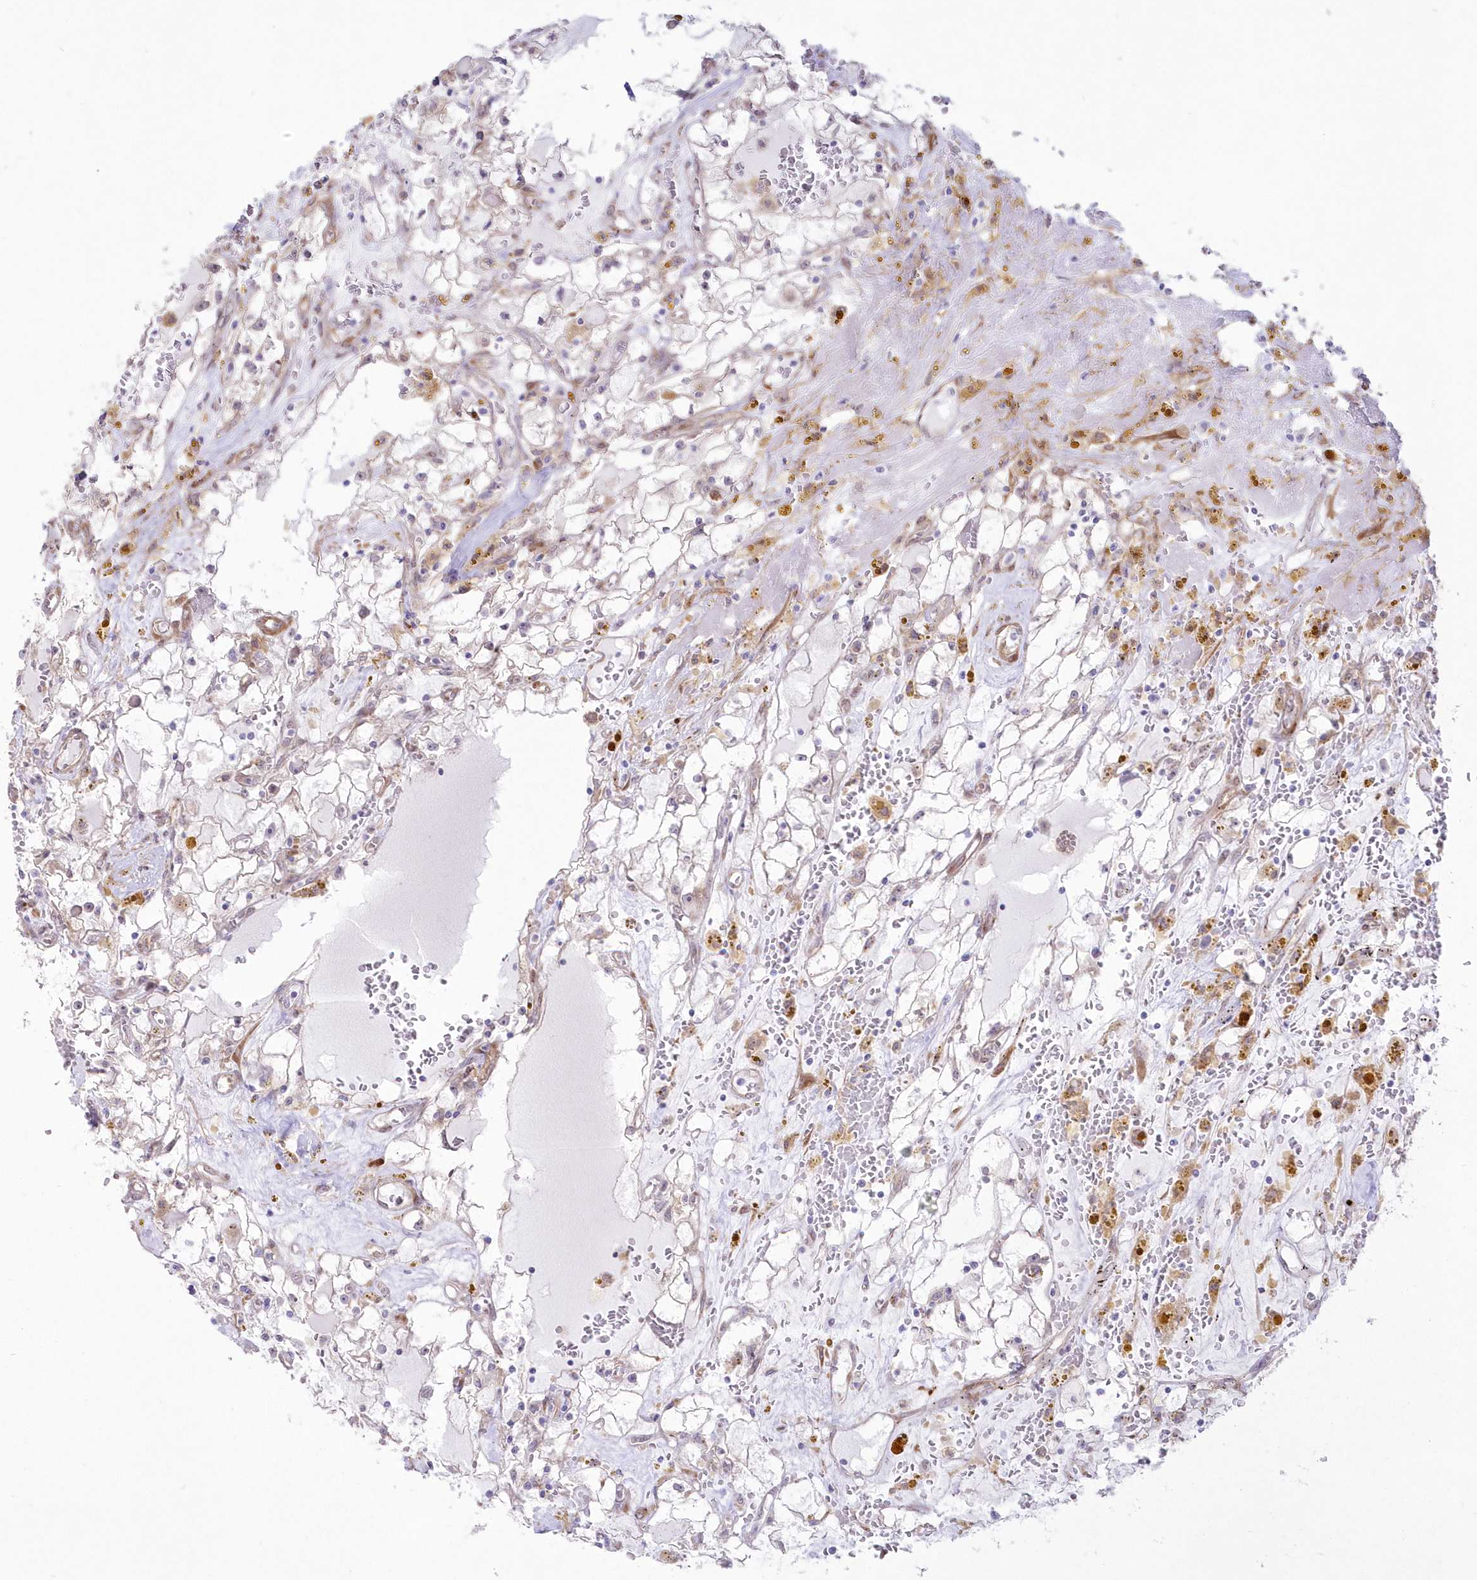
{"staining": {"intensity": "negative", "quantity": "none", "location": "none"}, "tissue": "renal cancer", "cell_type": "Tumor cells", "image_type": "cancer", "snomed": [{"axis": "morphology", "description": "Adenocarcinoma, NOS"}, {"axis": "topography", "description": "Kidney"}], "caption": "A high-resolution image shows IHC staining of renal cancer (adenocarcinoma), which demonstrates no significant staining in tumor cells.", "gene": "SH3PXD2B", "patient": {"sex": "male", "age": 56}}